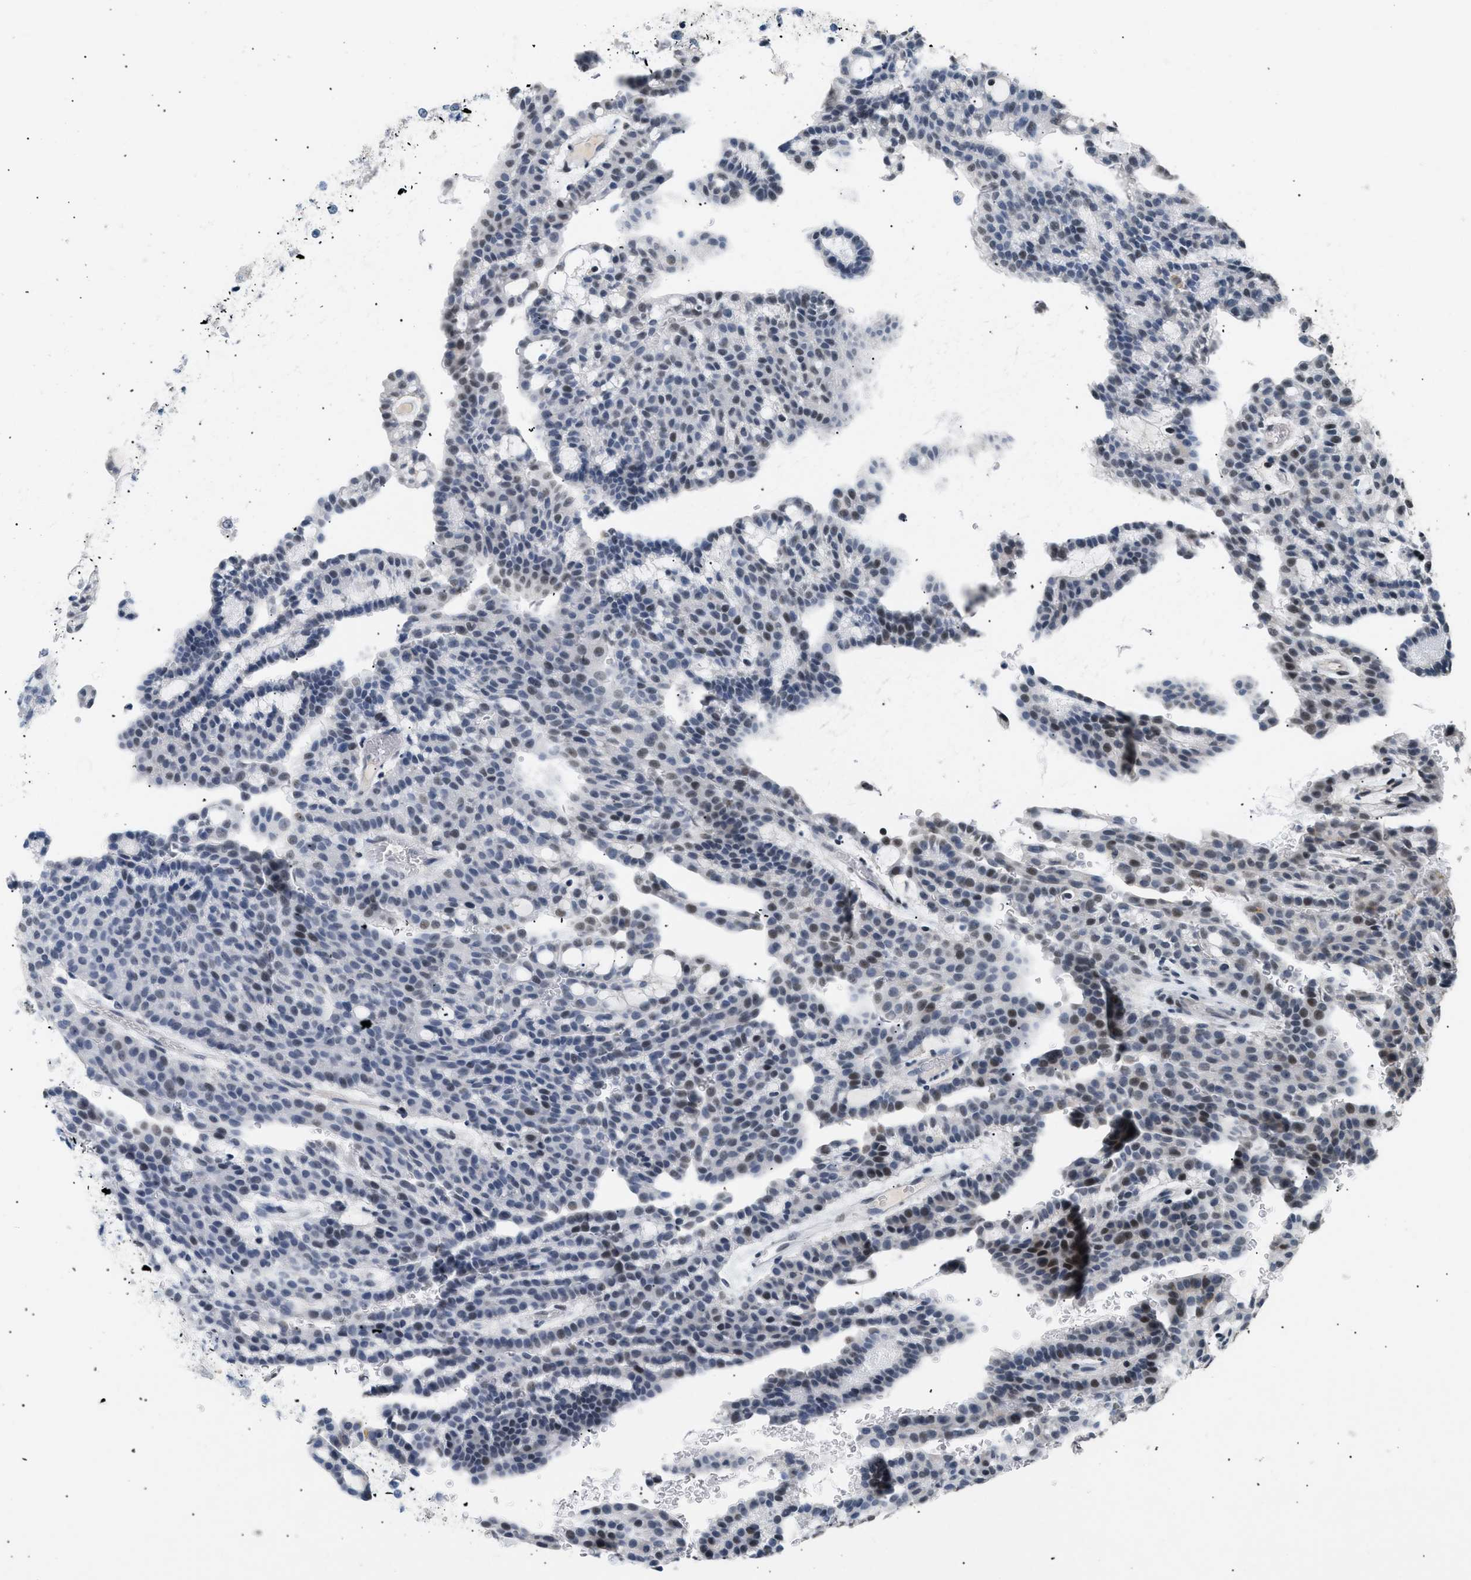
{"staining": {"intensity": "weak", "quantity": "<25%", "location": "nuclear"}, "tissue": "renal cancer", "cell_type": "Tumor cells", "image_type": "cancer", "snomed": [{"axis": "morphology", "description": "Adenocarcinoma, NOS"}, {"axis": "topography", "description": "Kidney"}], "caption": "This is an IHC micrograph of human renal cancer (adenocarcinoma). There is no staining in tumor cells.", "gene": "KCNC3", "patient": {"sex": "male", "age": 63}}